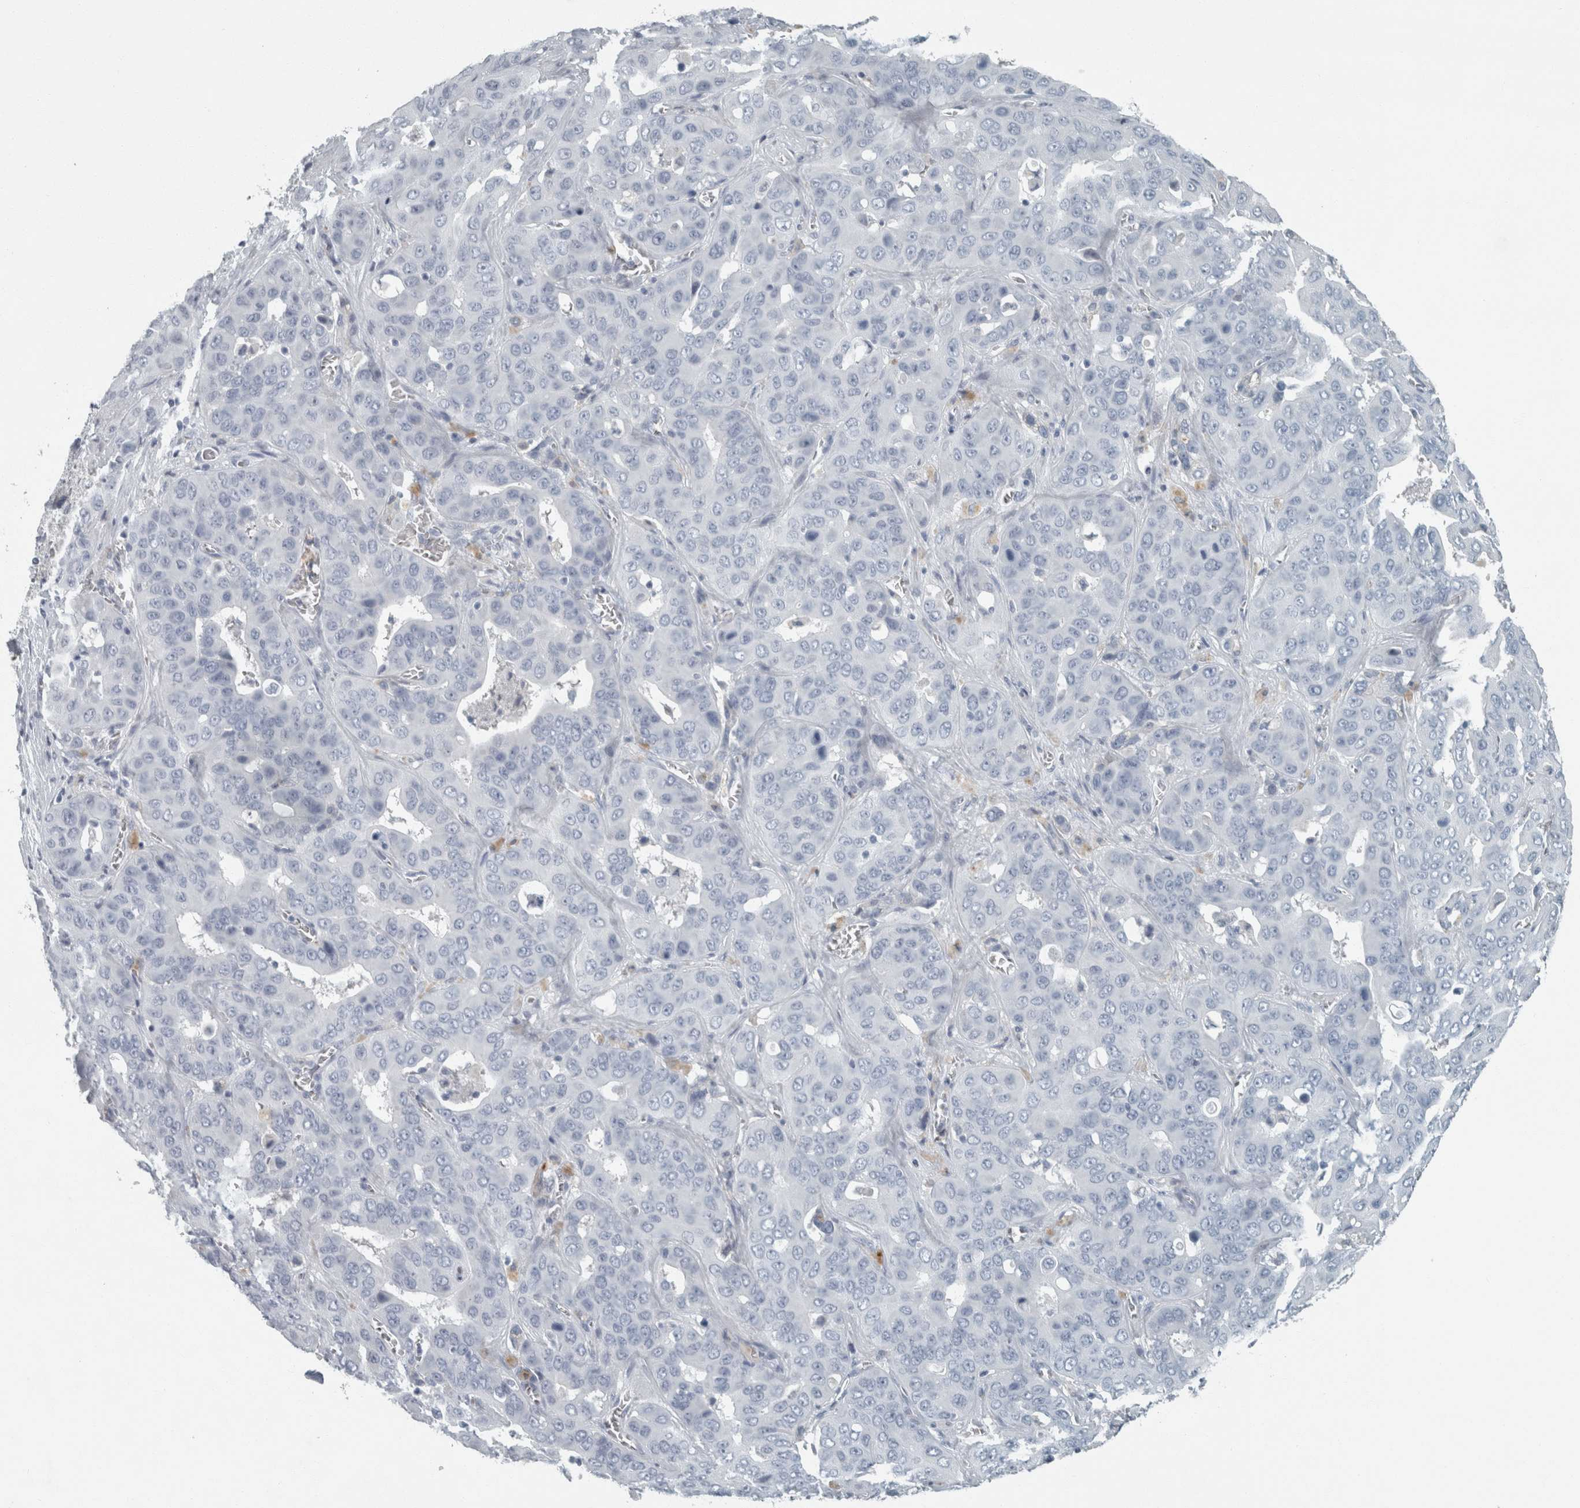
{"staining": {"intensity": "negative", "quantity": "none", "location": "none"}, "tissue": "liver cancer", "cell_type": "Tumor cells", "image_type": "cancer", "snomed": [{"axis": "morphology", "description": "Cholangiocarcinoma"}, {"axis": "topography", "description": "Liver"}], "caption": "DAB immunohistochemical staining of liver cancer (cholangiocarcinoma) exhibits no significant staining in tumor cells.", "gene": "CHL1", "patient": {"sex": "female", "age": 52}}